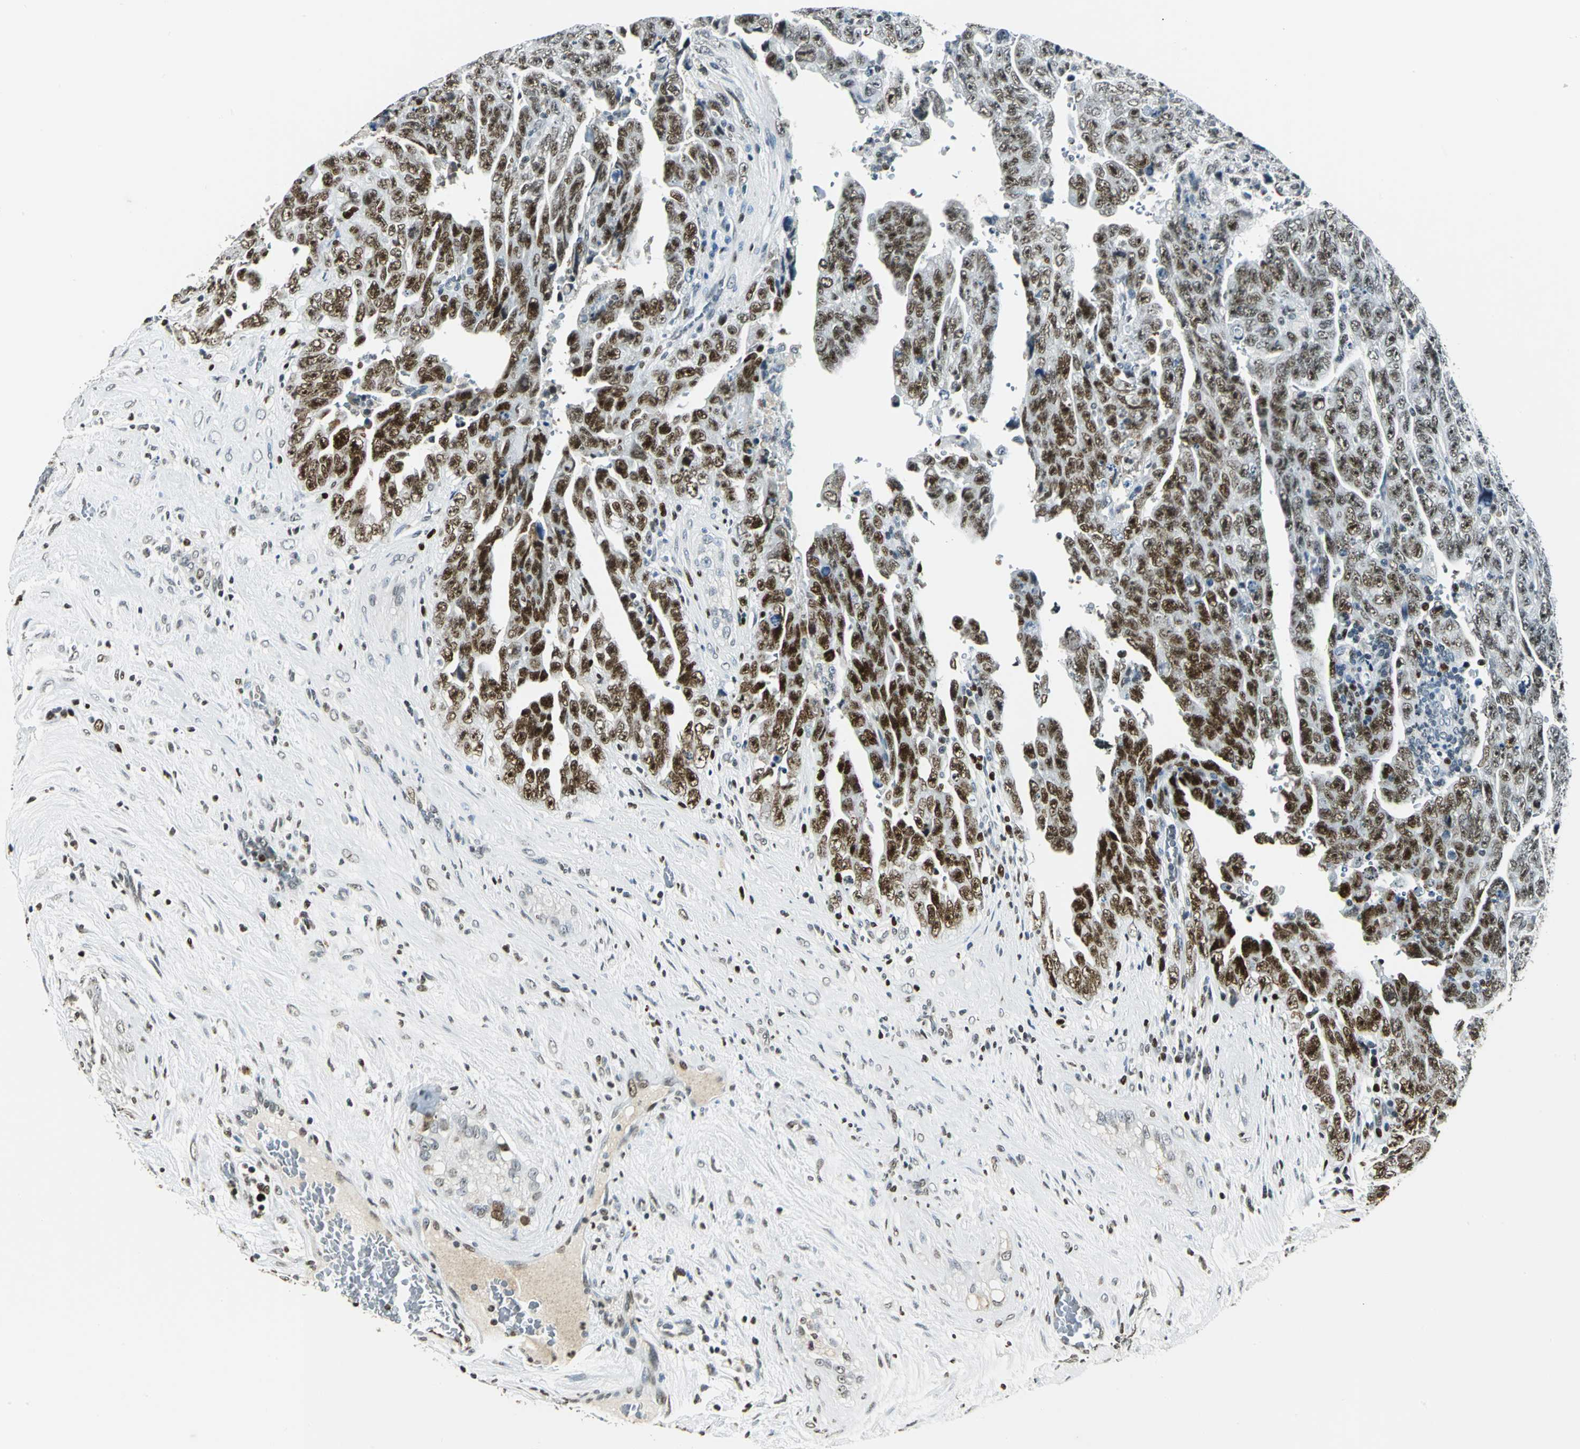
{"staining": {"intensity": "strong", "quantity": ">75%", "location": "nuclear"}, "tissue": "testis cancer", "cell_type": "Tumor cells", "image_type": "cancer", "snomed": [{"axis": "morphology", "description": "Carcinoma, Embryonal, NOS"}, {"axis": "topography", "description": "Testis"}], "caption": "A high-resolution histopathology image shows IHC staining of testis embryonal carcinoma, which shows strong nuclear positivity in about >75% of tumor cells. (DAB IHC, brown staining for protein, blue staining for nuclei).", "gene": "MCM4", "patient": {"sex": "male", "age": 28}}